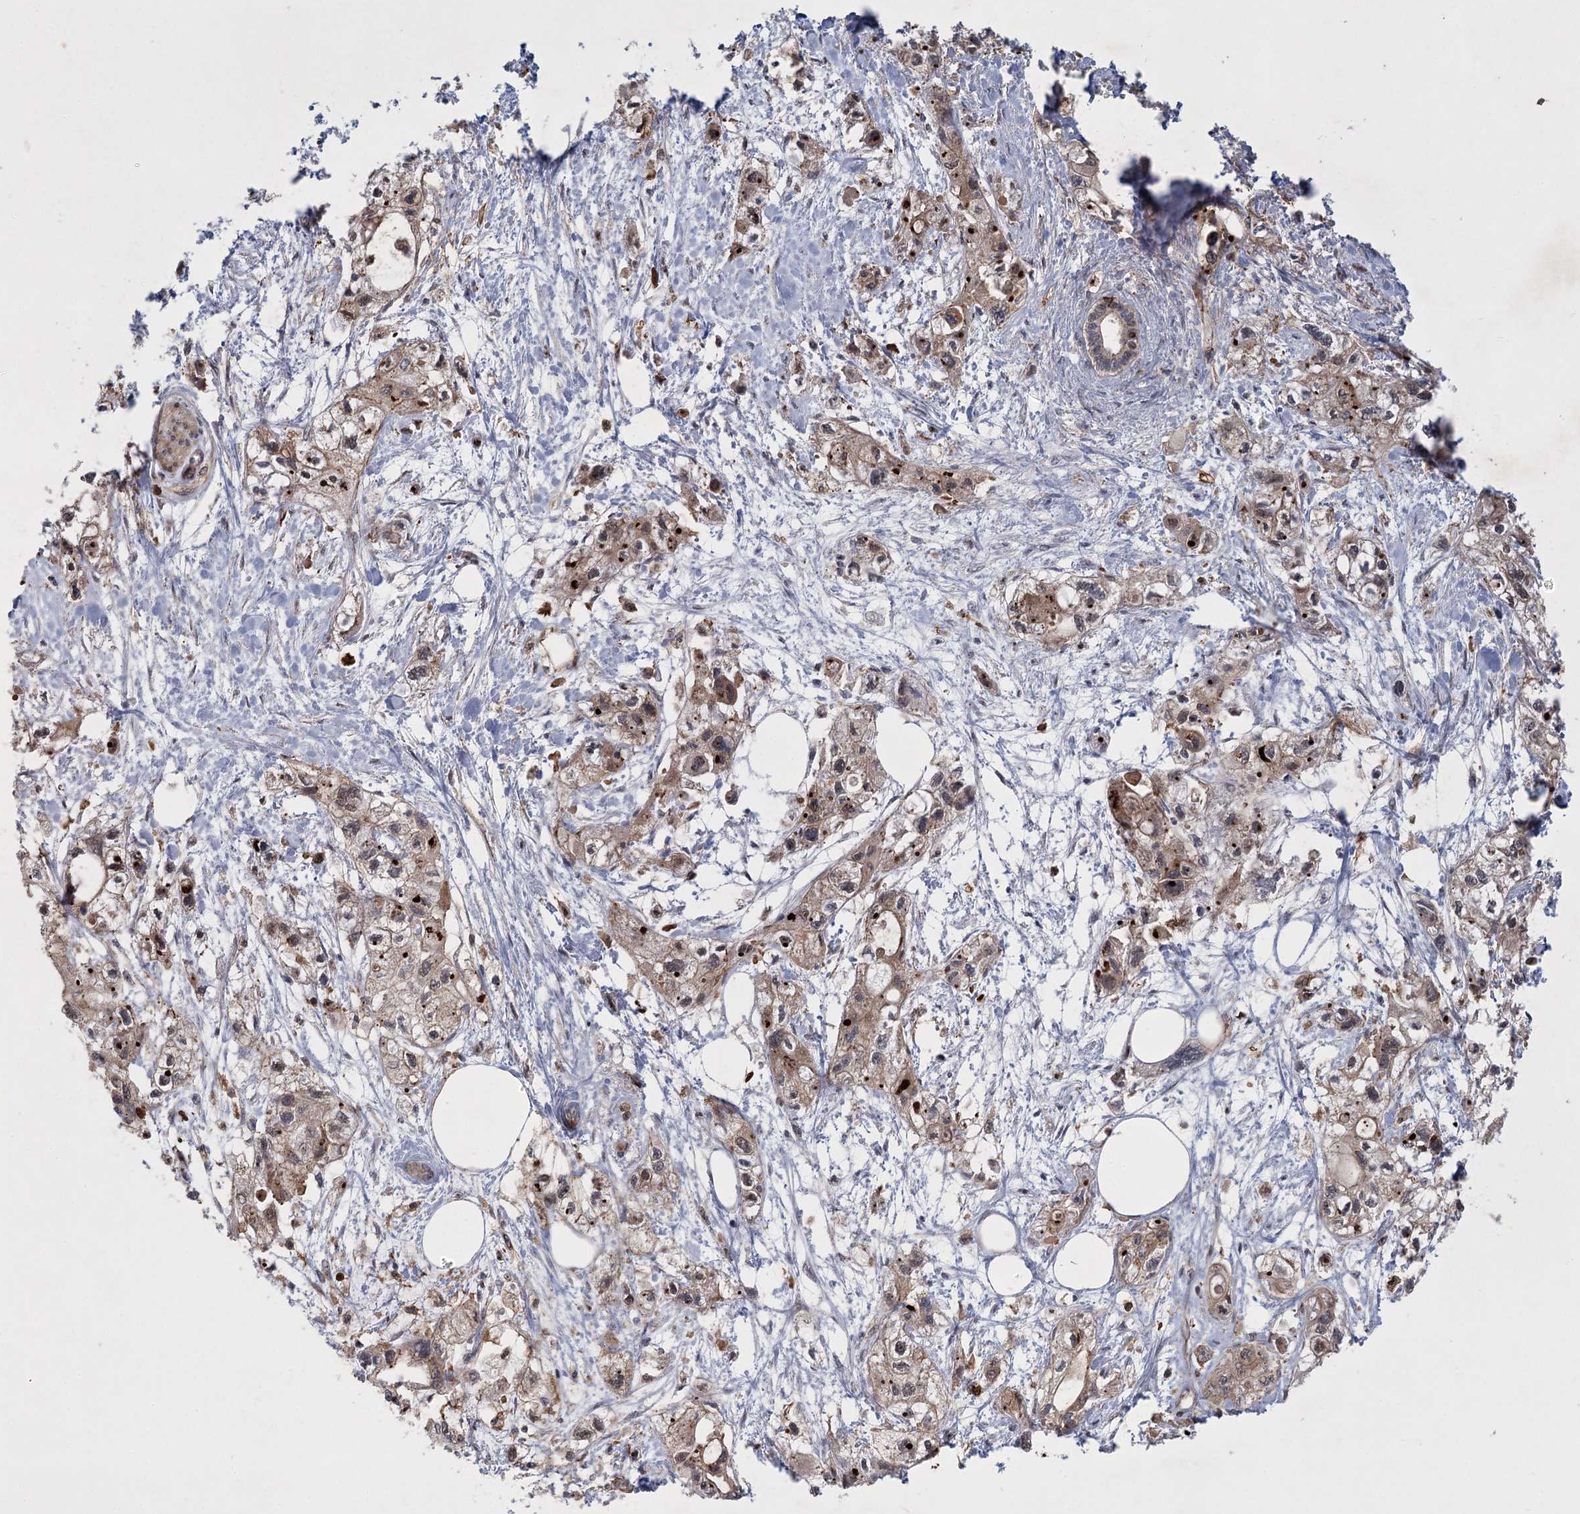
{"staining": {"intensity": "moderate", "quantity": "25%-75%", "location": "cytoplasmic/membranous"}, "tissue": "pancreatic cancer", "cell_type": "Tumor cells", "image_type": "cancer", "snomed": [{"axis": "morphology", "description": "Adenocarcinoma, NOS"}, {"axis": "topography", "description": "Pancreas"}], "caption": "IHC staining of pancreatic cancer, which reveals medium levels of moderate cytoplasmic/membranous staining in about 25%-75% of tumor cells indicating moderate cytoplasmic/membranous protein expression. The staining was performed using DAB (3,3'-diaminobenzidine) (brown) for protein detection and nuclei were counterstained in hematoxylin (blue).", "gene": "MEPE", "patient": {"sex": "male", "age": 75}}